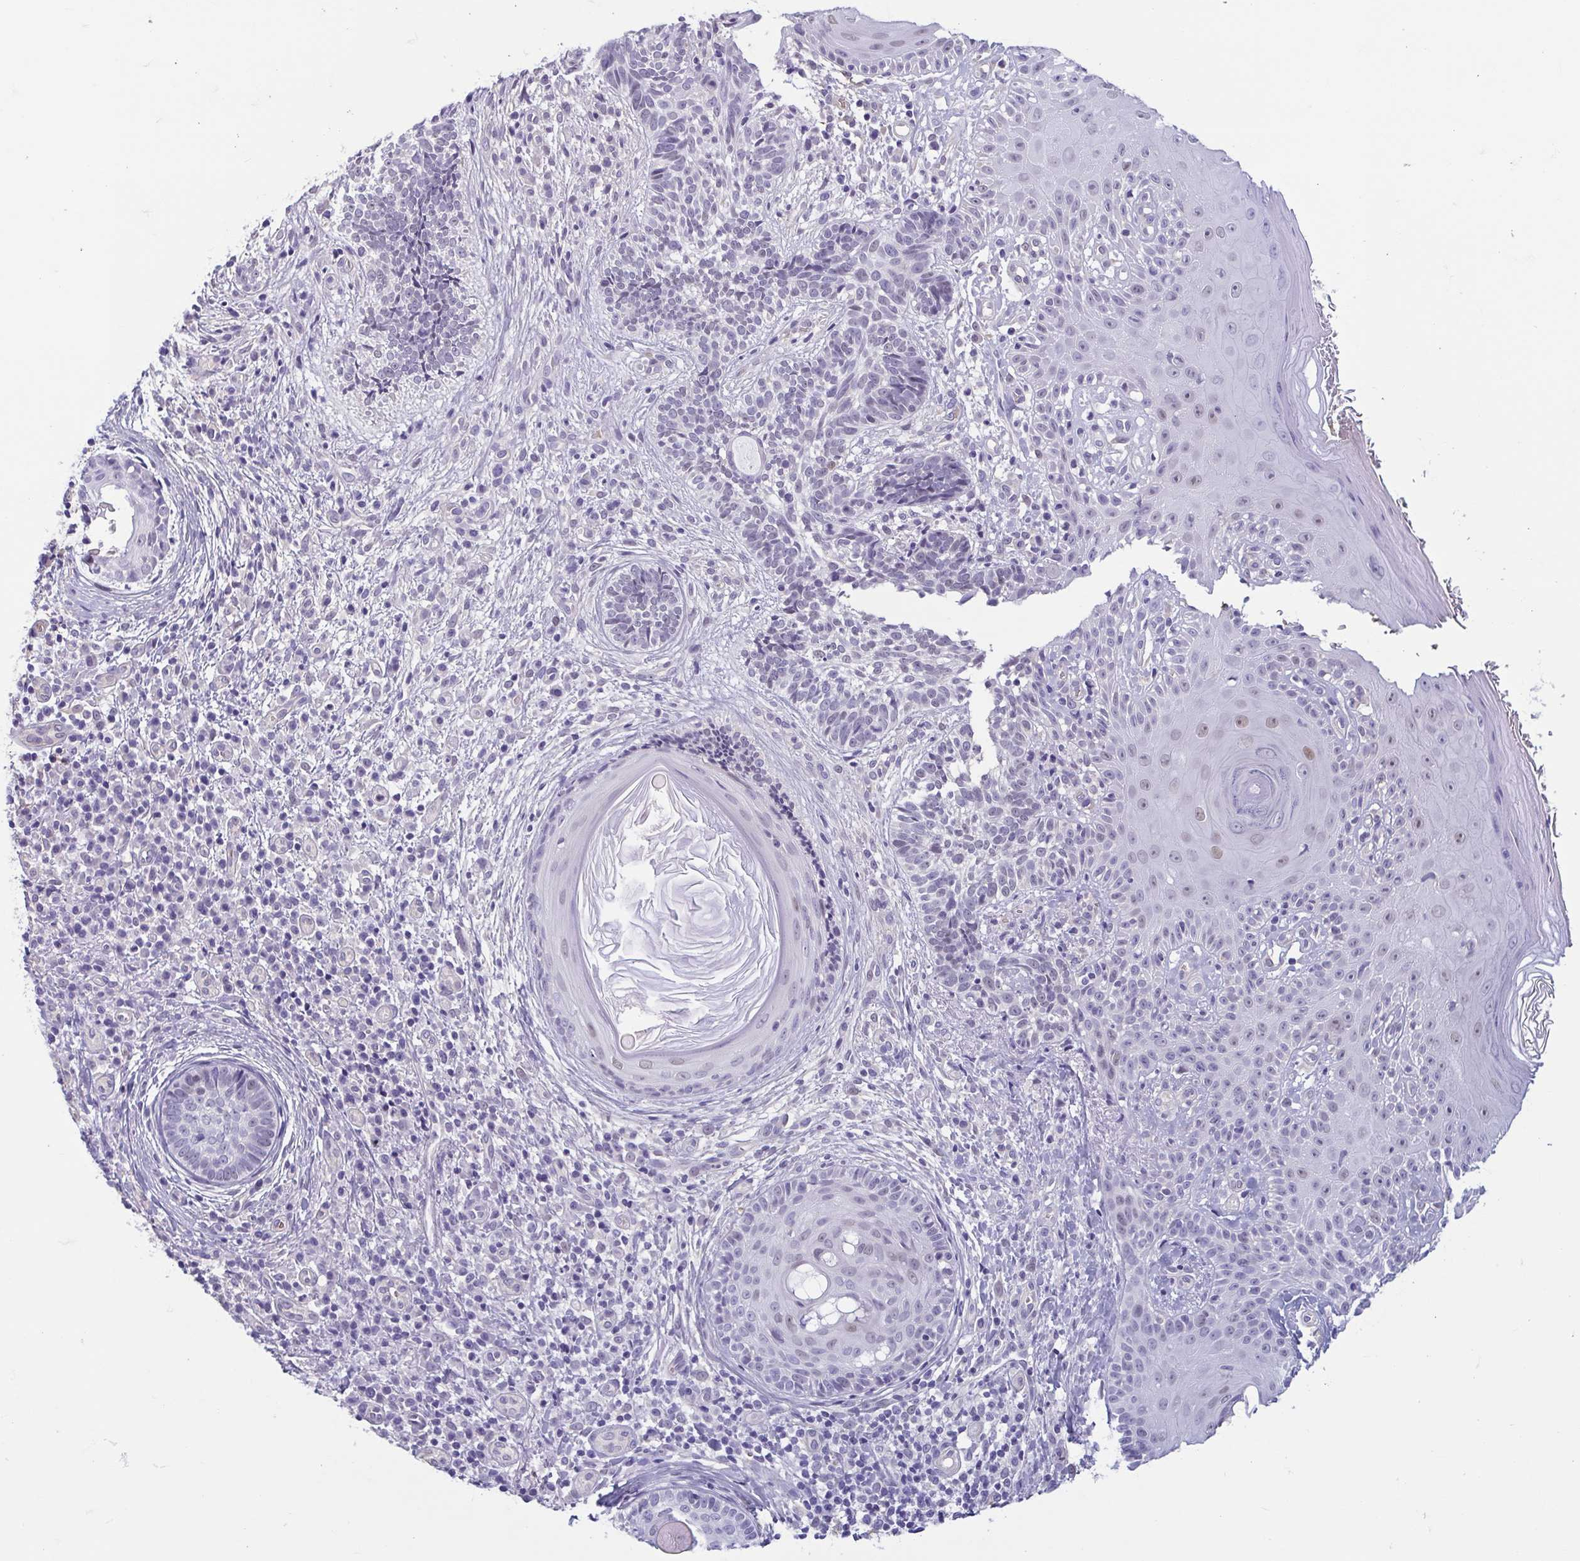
{"staining": {"intensity": "negative", "quantity": "none", "location": "none"}, "tissue": "skin cancer", "cell_type": "Tumor cells", "image_type": "cancer", "snomed": [{"axis": "morphology", "description": "Basal cell carcinoma"}, {"axis": "topography", "description": "Skin"}], "caption": "This is an immunohistochemistry (IHC) photomicrograph of skin cancer. There is no positivity in tumor cells.", "gene": "MORC4", "patient": {"sex": "male", "age": 65}}